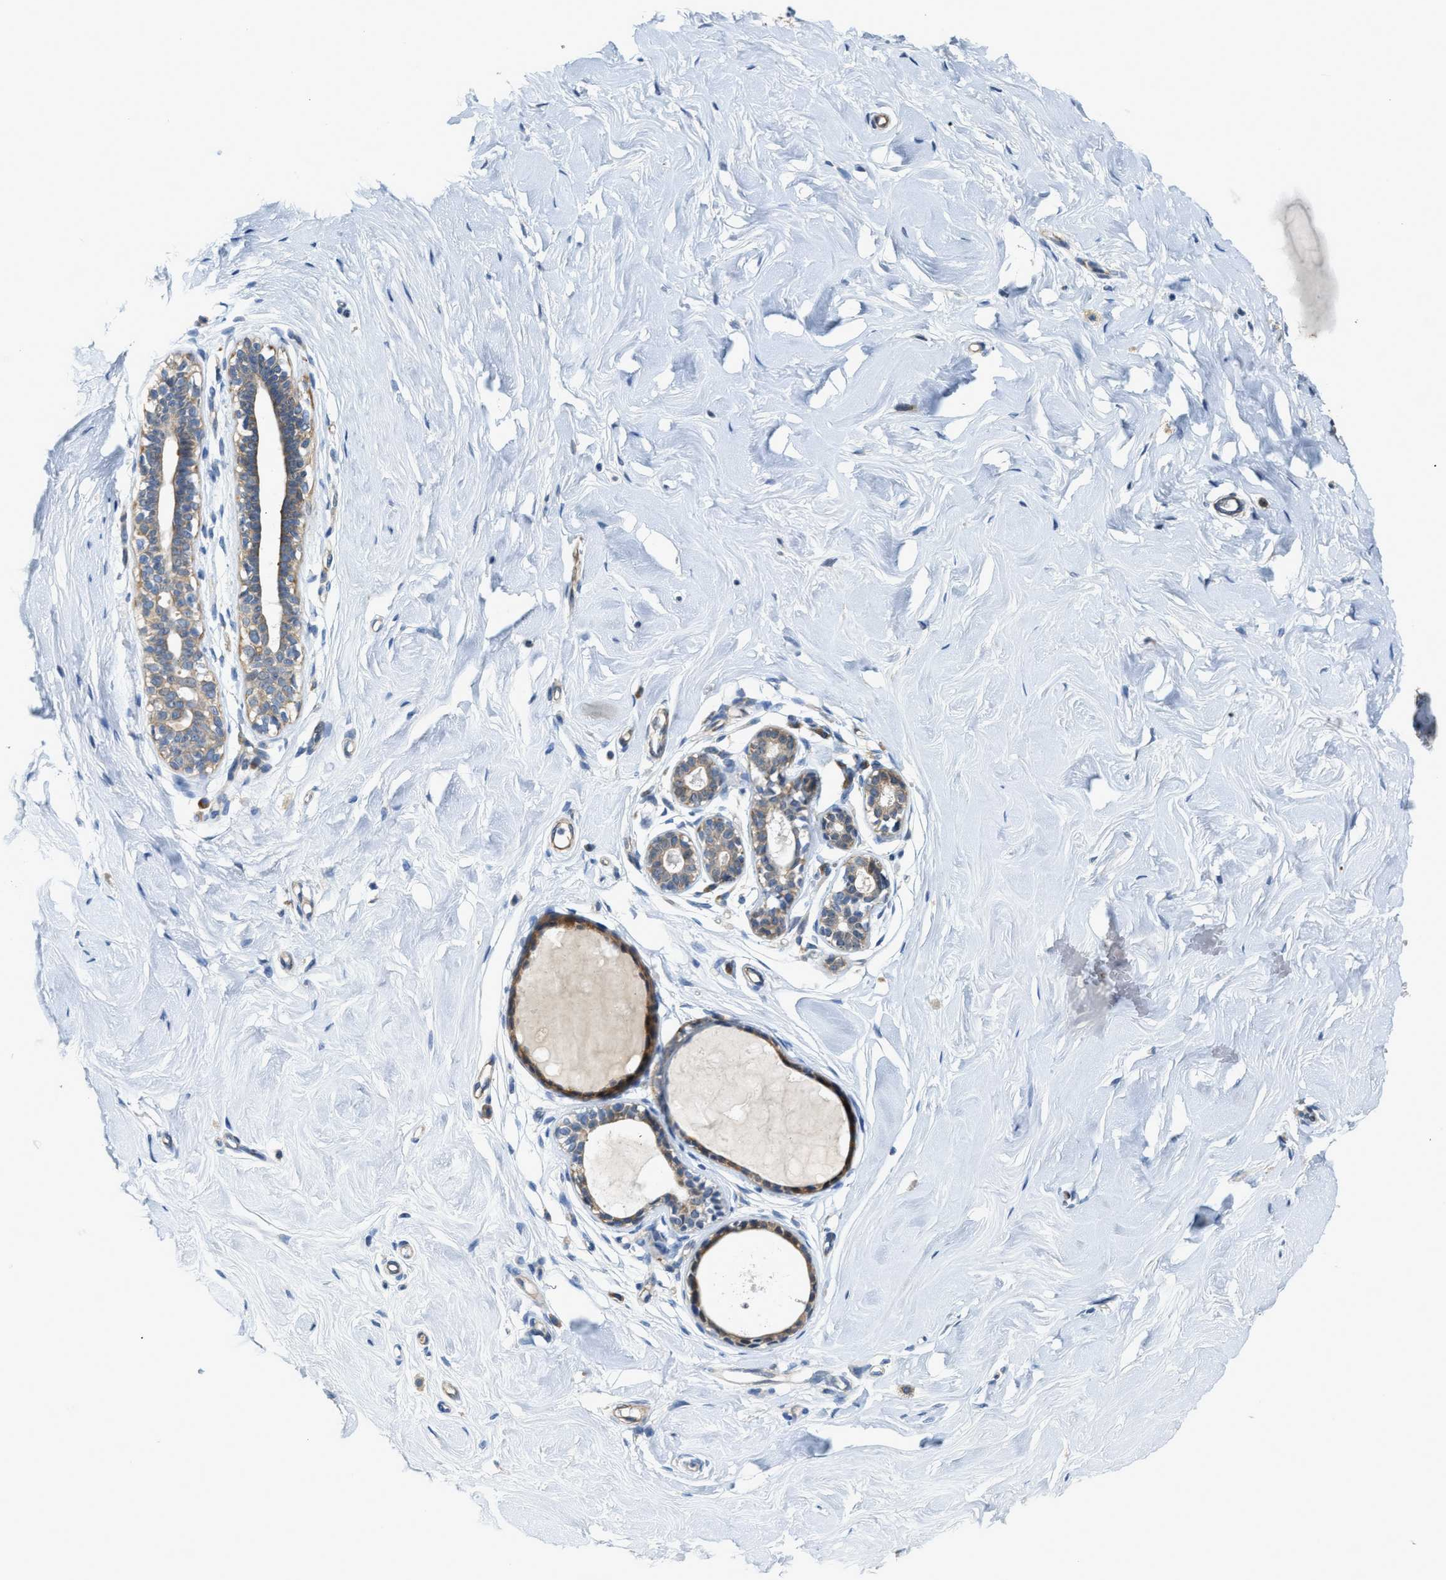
{"staining": {"intensity": "negative", "quantity": "none", "location": "none"}, "tissue": "breast", "cell_type": "Adipocytes", "image_type": "normal", "snomed": [{"axis": "morphology", "description": "Normal tissue, NOS"}, {"axis": "topography", "description": "Breast"}], "caption": "Immunohistochemical staining of unremarkable breast exhibits no significant expression in adipocytes.", "gene": "KLHDC10", "patient": {"sex": "female", "age": 23}}